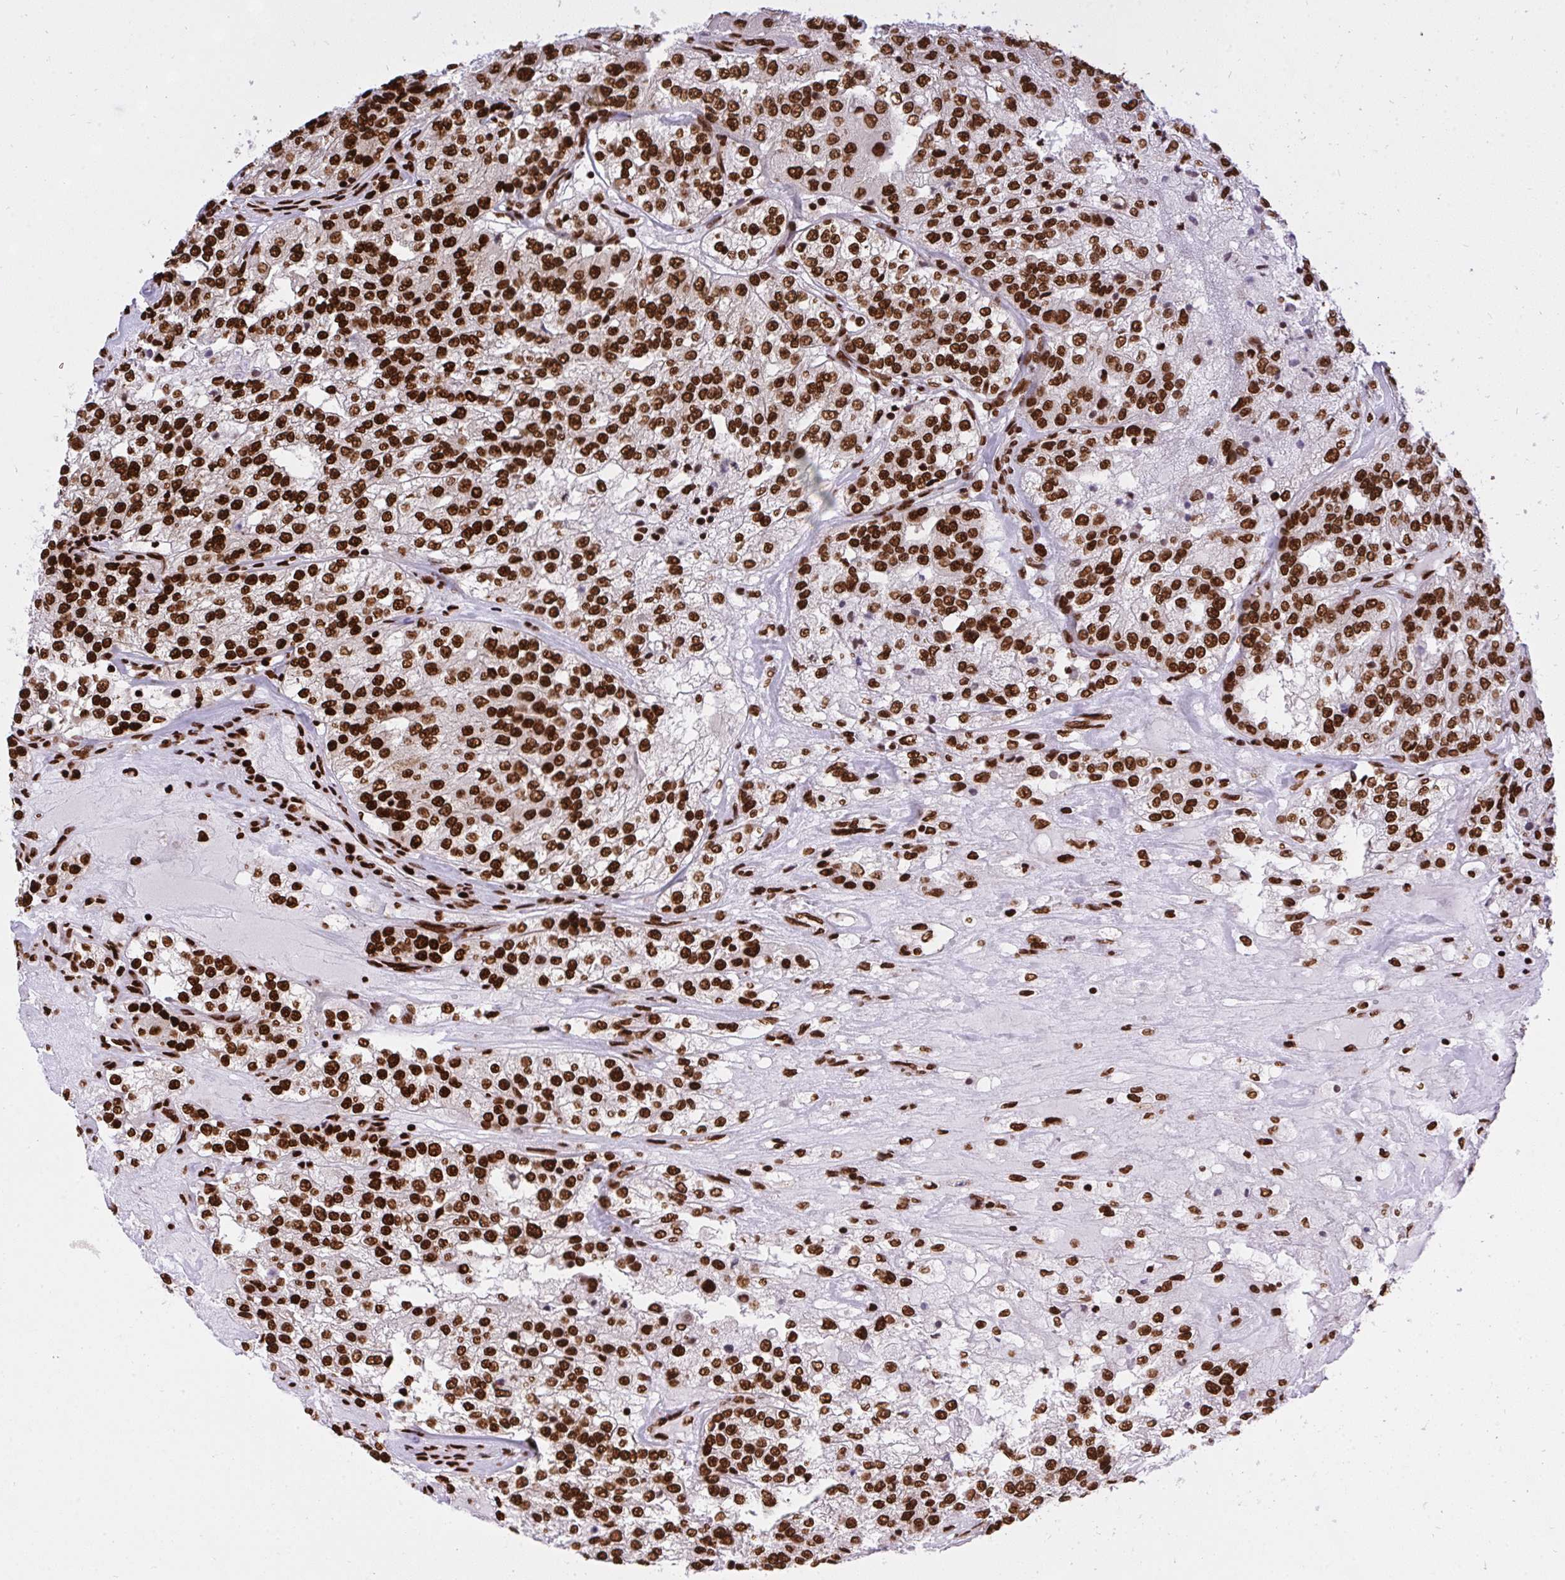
{"staining": {"intensity": "strong", "quantity": ">75%", "location": "nuclear"}, "tissue": "renal cancer", "cell_type": "Tumor cells", "image_type": "cancer", "snomed": [{"axis": "morphology", "description": "Adenocarcinoma, NOS"}, {"axis": "topography", "description": "Kidney"}], "caption": "Human adenocarcinoma (renal) stained with a protein marker displays strong staining in tumor cells.", "gene": "HNRNPL", "patient": {"sex": "female", "age": 63}}